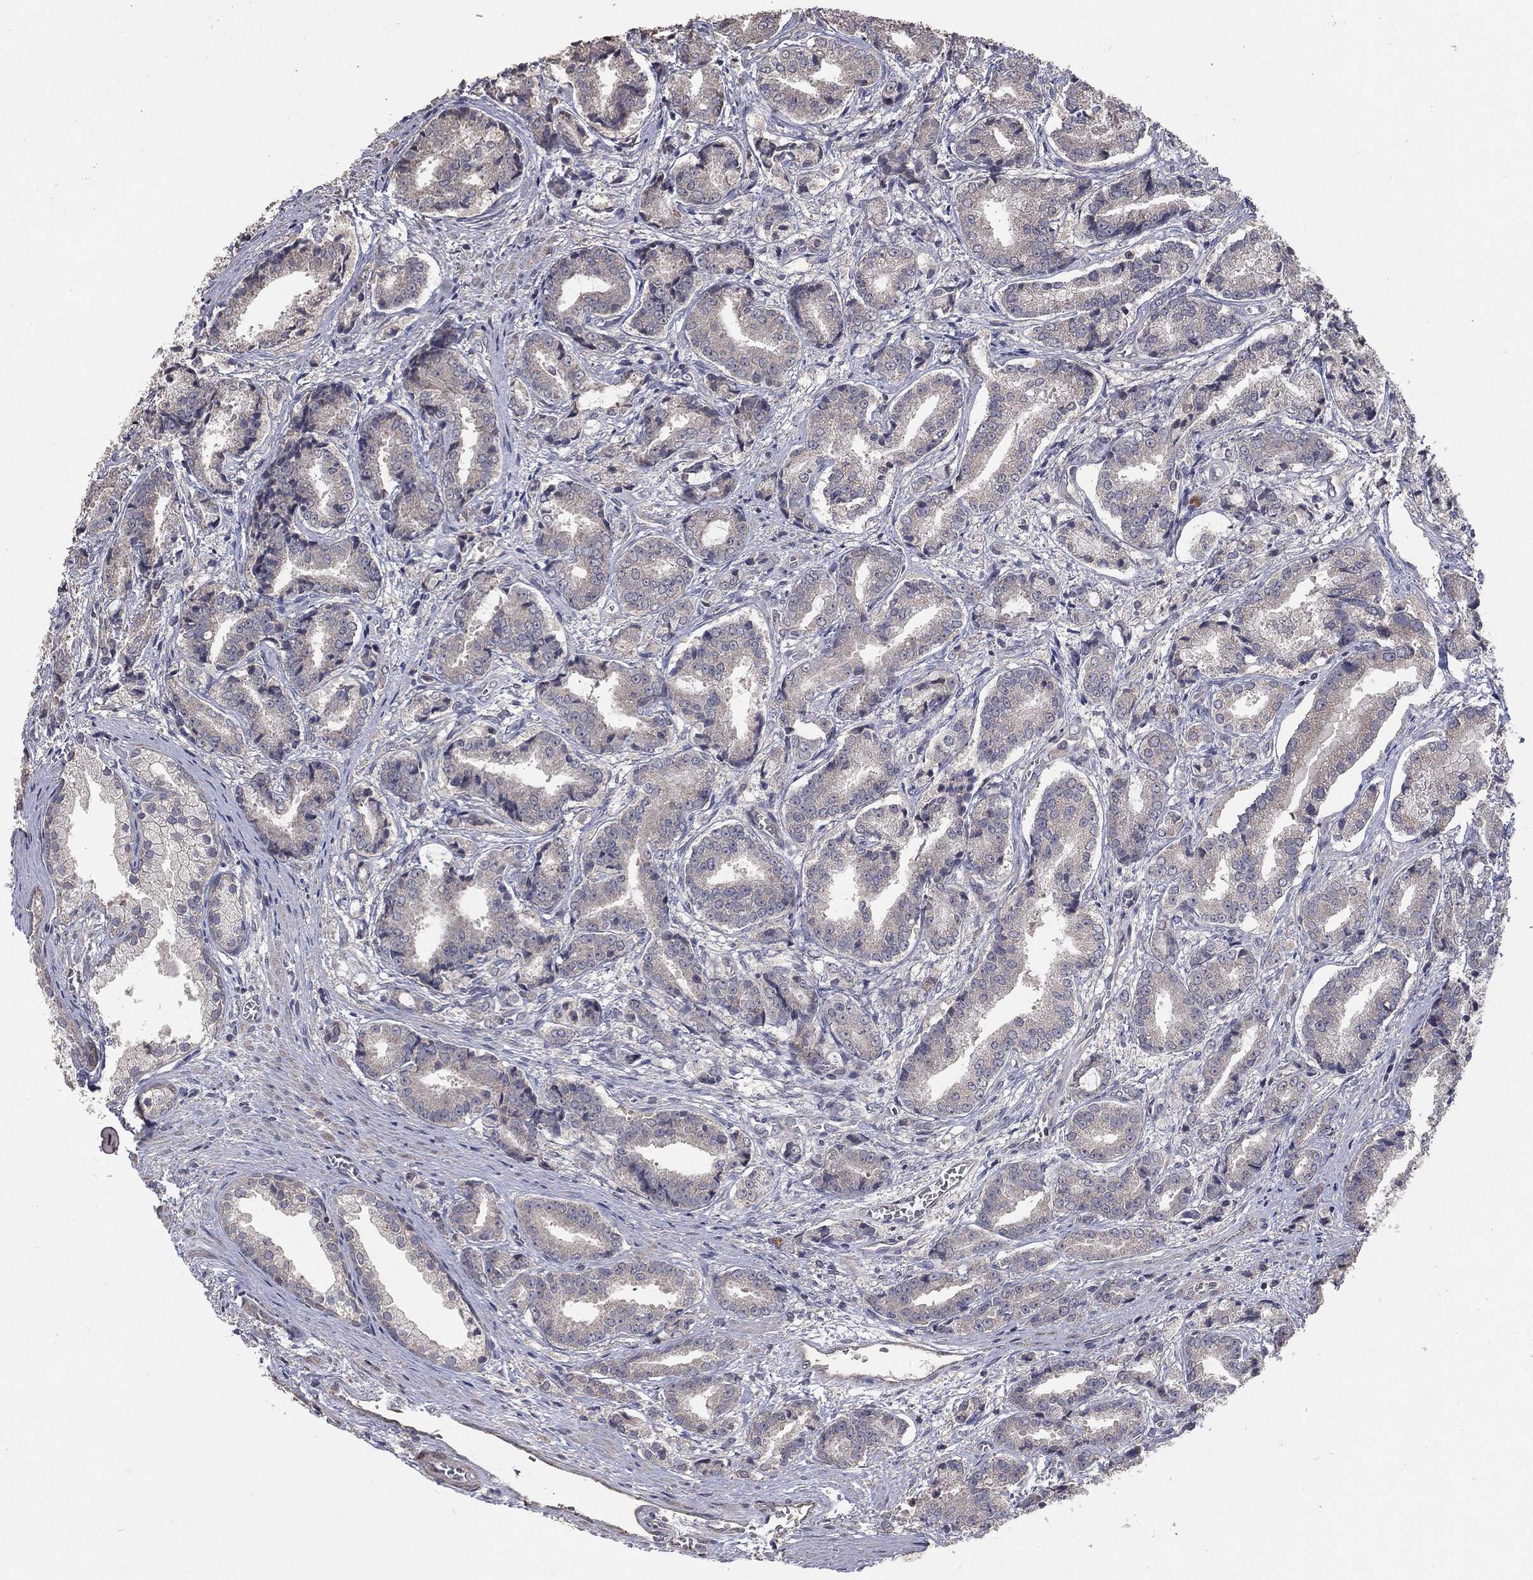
{"staining": {"intensity": "negative", "quantity": "none", "location": "none"}, "tissue": "prostate cancer", "cell_type": "Tumor cells", "image_type": "cancer", "snomed": [{"axis": "morphology", "description": "Adenocarcinoma, High grade"}, {"axis": "topography", "description": "Prostate and seminal vesicle, NOS"}], "caption": "The image demonstrates no staining of tumor cells in adenocarcinoma (high-grade) (prostate). The staining was performed using DAB (3,3'-diaminobenzidine) to visualize the protein expression in brown, while the nuclei were stained in blue with hematoxylin (Magnification: 20x).", "gene": "MTOR", "patient": {"sex": "male", "age": 61}}